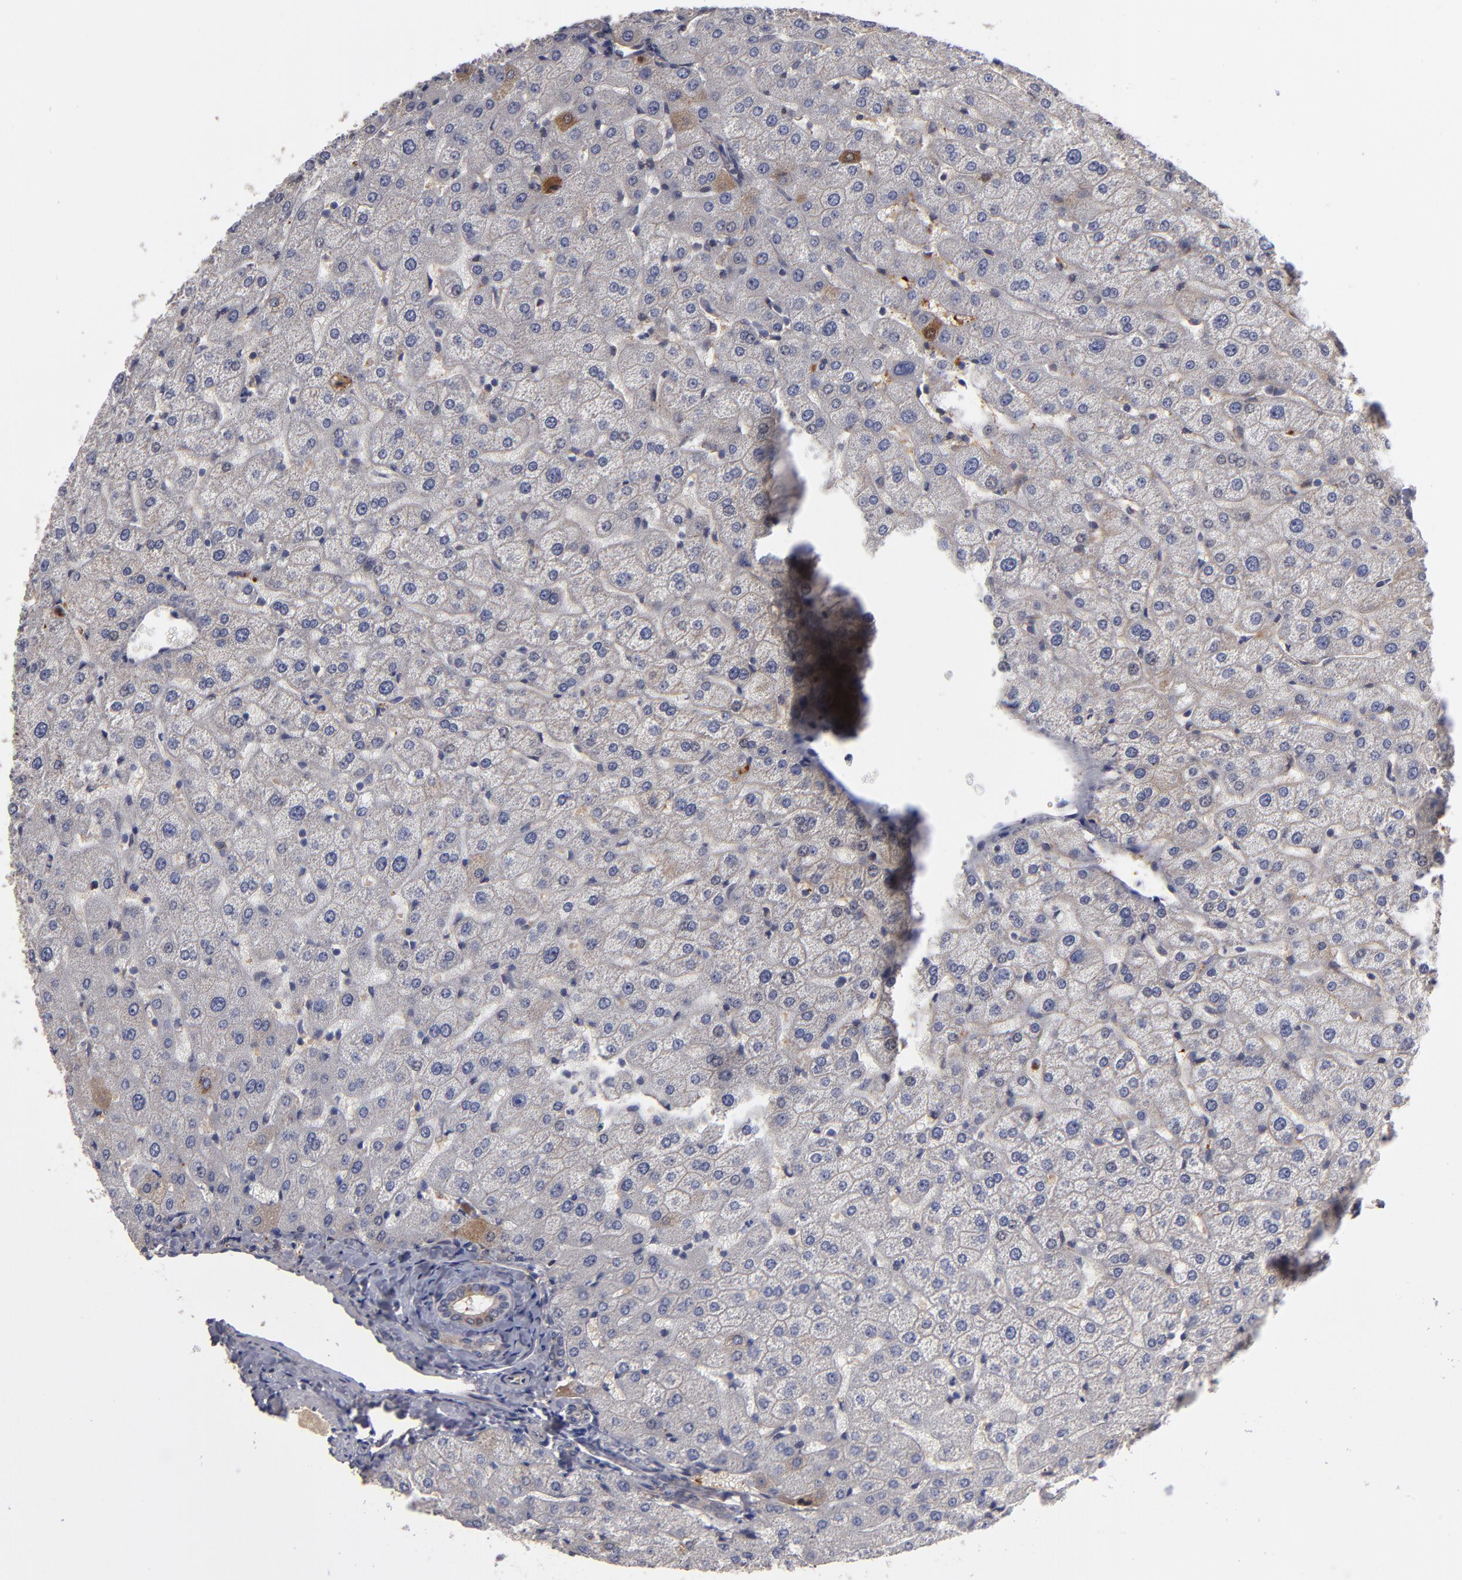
{"staining": {"intensity": "weak", "quantity": ">75%", "location": "cytoplasmic/membranous"}, "tissue": "liver", "cell_type": "Cholangiocytes", "image_type": "normal", "snomed": [{"axis": "morphology", "description": "Normal tissue, NOS"}, {"axis": "topography", "description": "Liver"}], "caption": "A micrograph showing weak cytoplasmic/membranous positivity in approximately >75% of cholangiocytes in normal liver, as visualized by brown immunohistochemical staining.", "gene": "EXD2", "patient": {"sex": "male", "age": 67}}